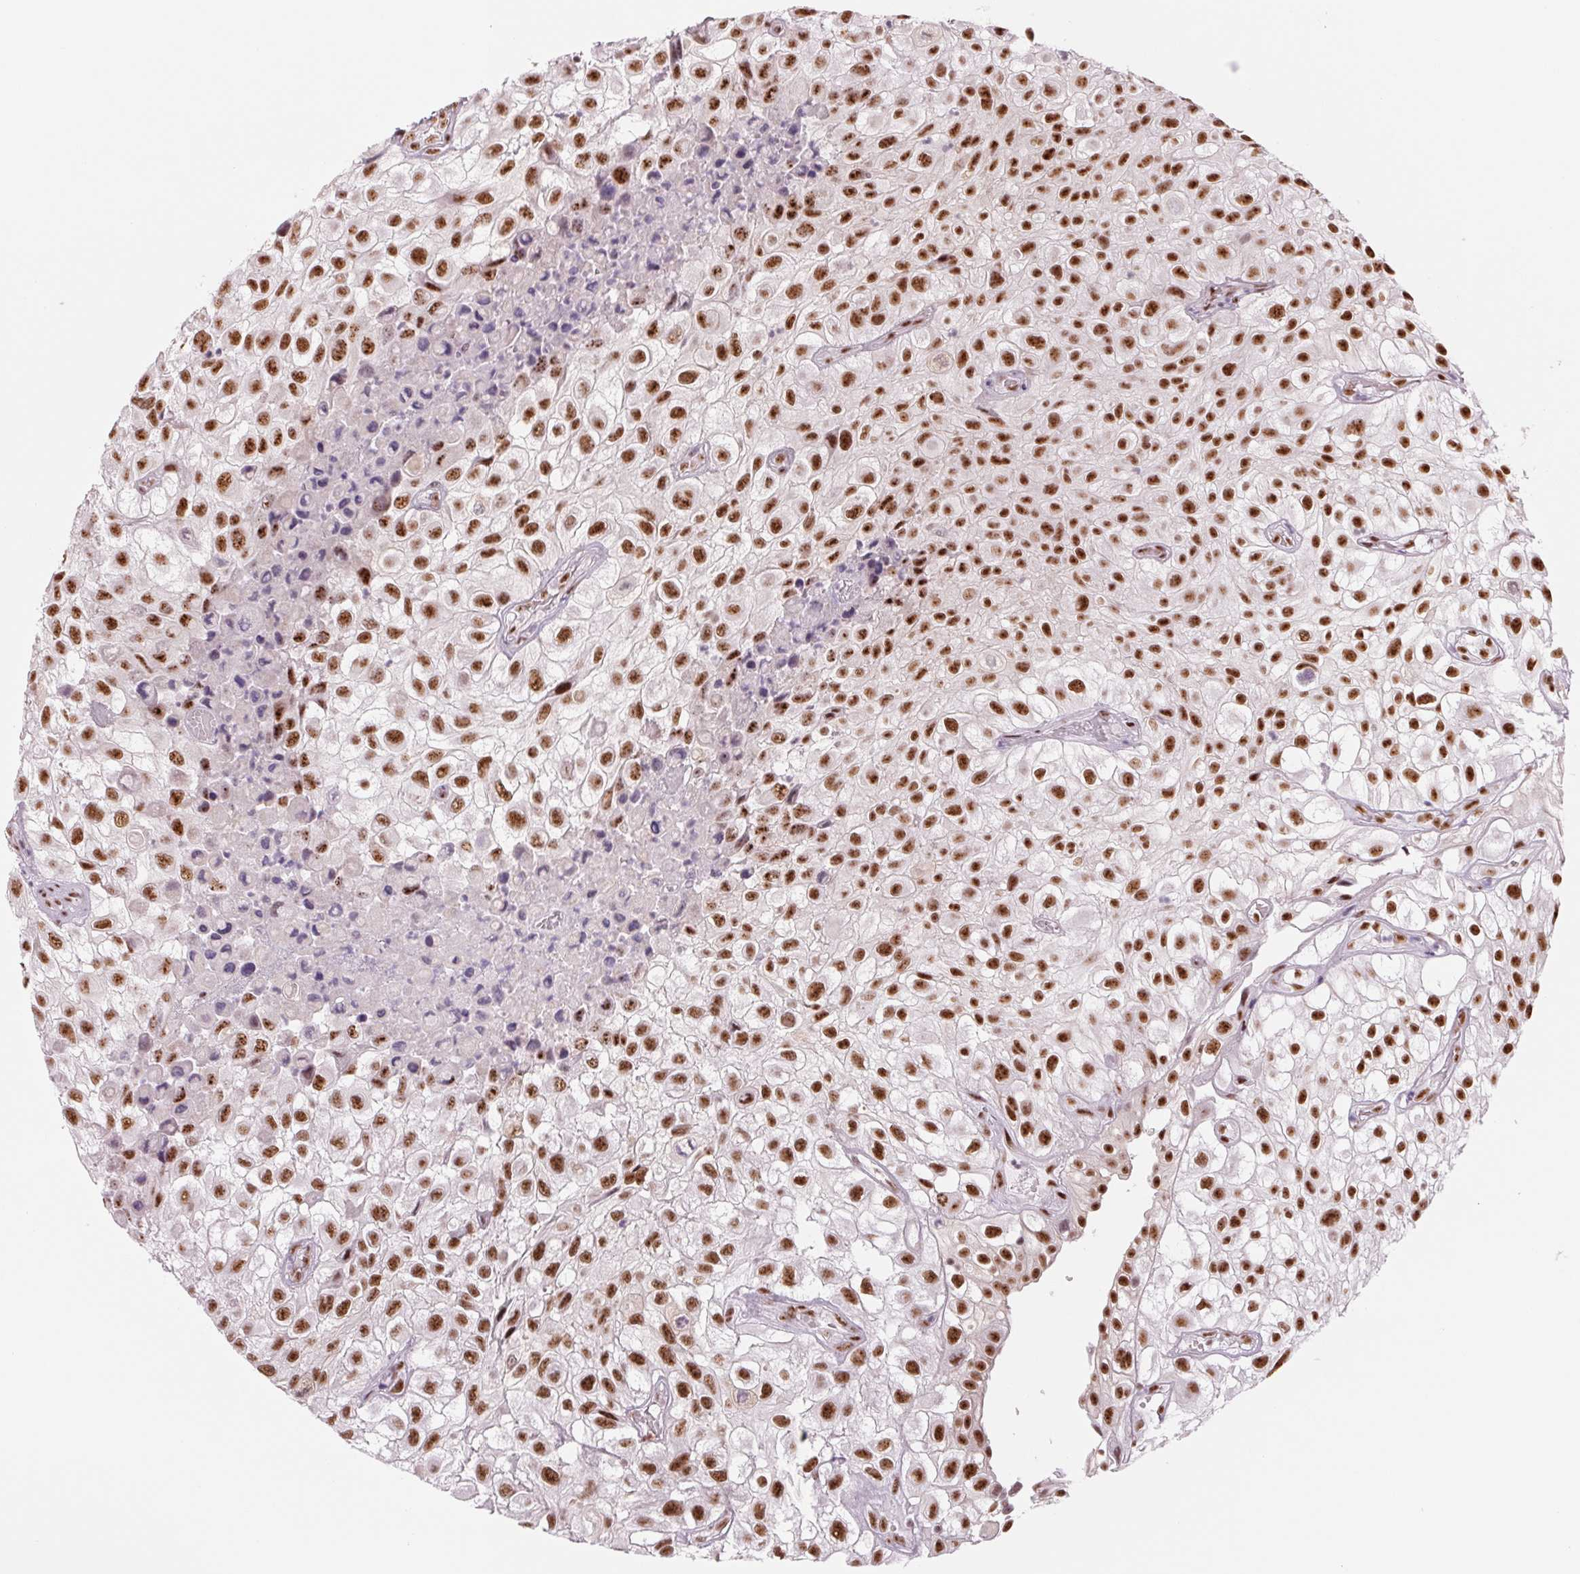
{"staining": {"intensity": "strong", "quantity": ">75%", "location": "nuclear"}, "tissue": "urothelial cancer", "cell_type": "Tumor cells", "image_type": "cancer", "snomed": [{"axis": "morphology", "description": "Urothelial carcinoma, High grade"}, {"axis": "topography", "description": "Urinary bladder"}], "caption": "High-grade urothelial carcinoma was stained to show a protein in brown. There is high levels of strong nuclear positivity in about >75% of tumor cells. (Stains: DAB (3,3'-diaminobenzidine) in brown, nuclei in blue, Microscopy: brightfield microscopy at high magnification).", "gene": "ZC3H14", "patient": {"sex": "male", "age": 56}}